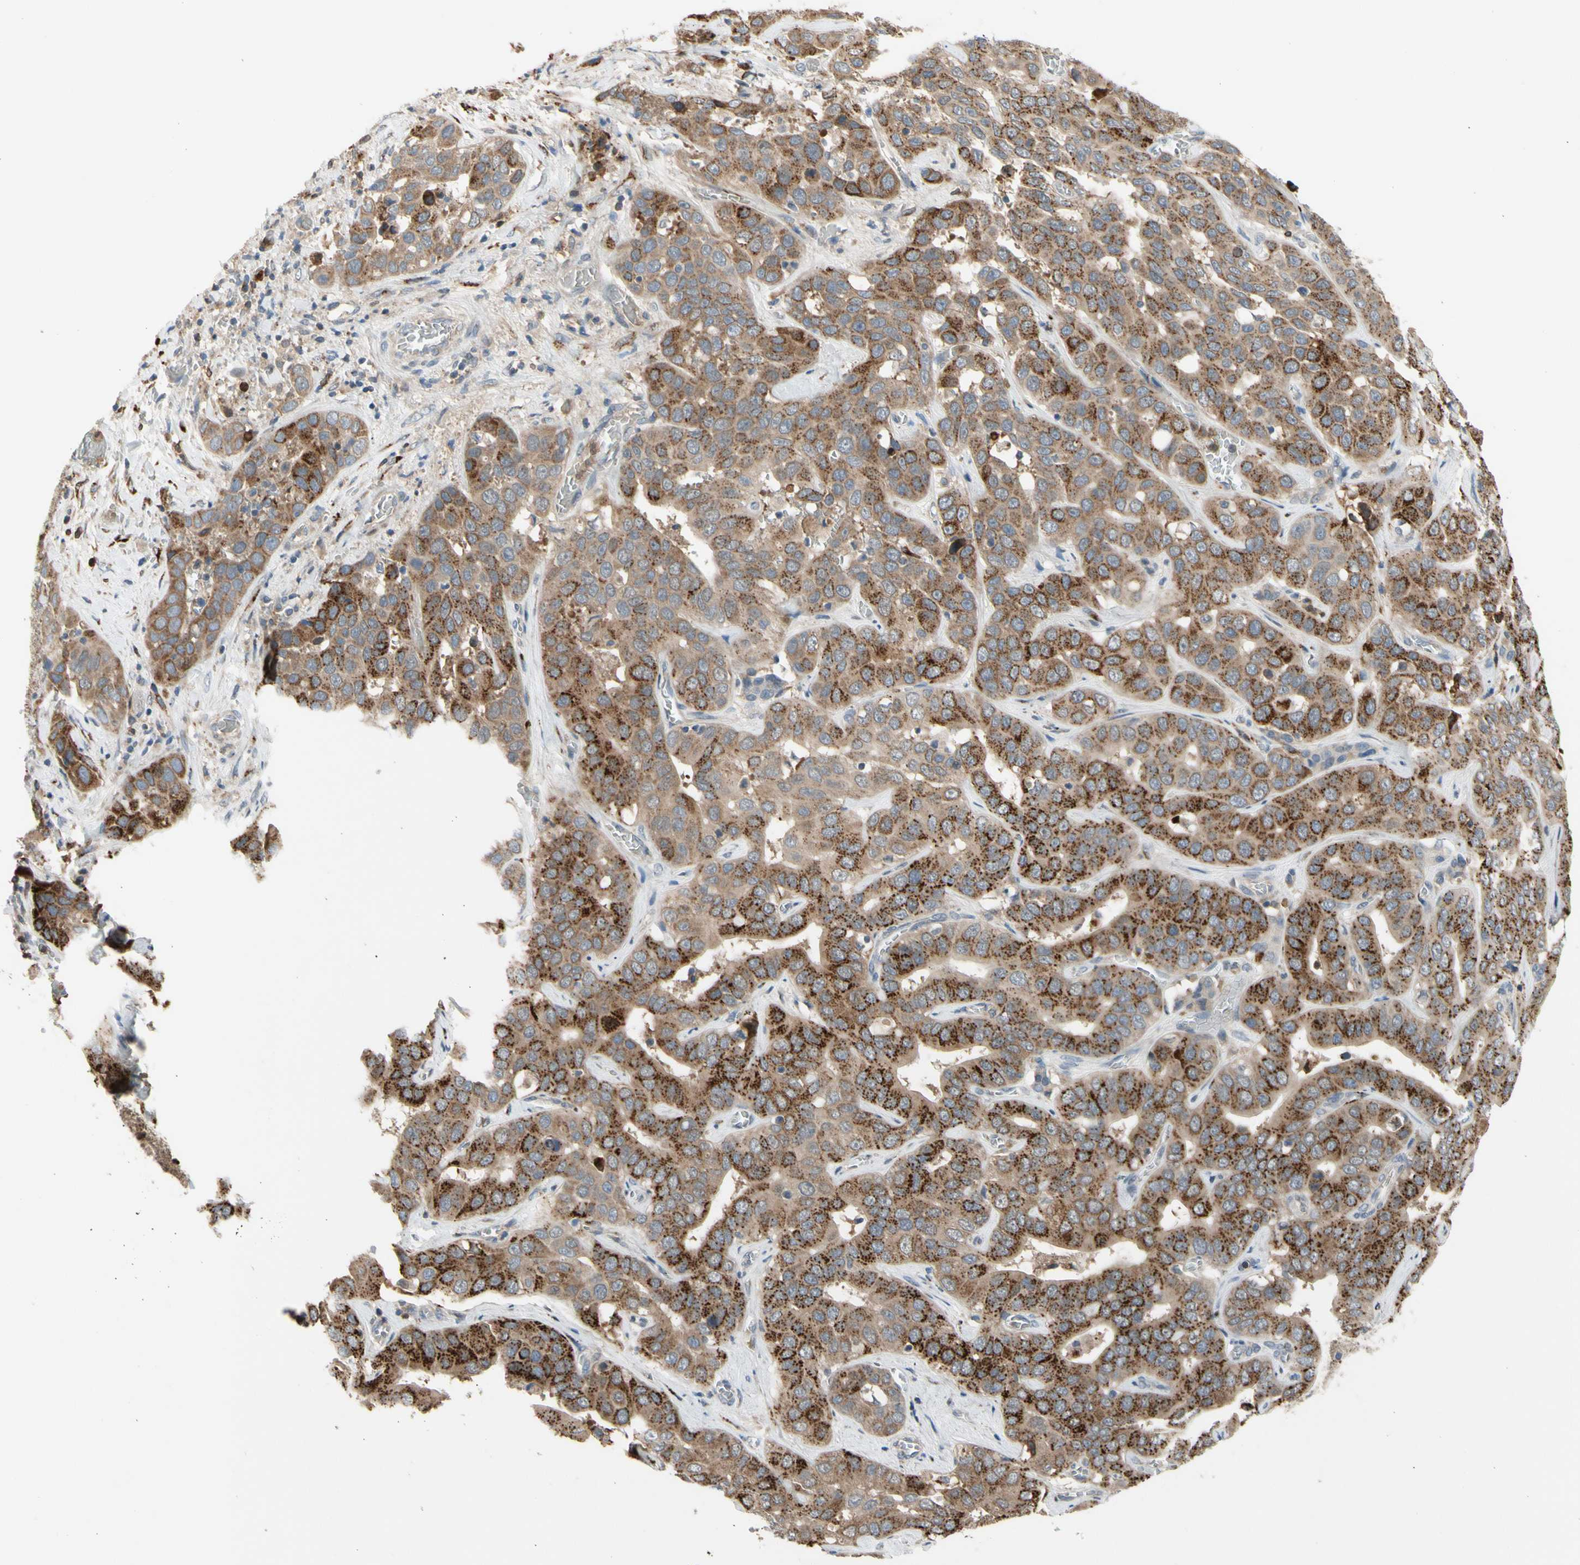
{"staining": {"intensity": "strong", "quantity": ">75%", "location": "cytoplasmic/membranous"}, "tissue": "liver cancer", "cell_type": "Tumor cells", "image_type": "cancer", "snomed": [{"axis": "morphology", "description": "Cholangiocarcinoma"}, {"axis": "topography", "description": "Liver"}], "caption": "Human liver cholangiocarcinoma stained with a protein marker demonstrates strong staining in tumor cells.", "gene": "GALNT5", "patient": {"sex": "female", "age": 52}}